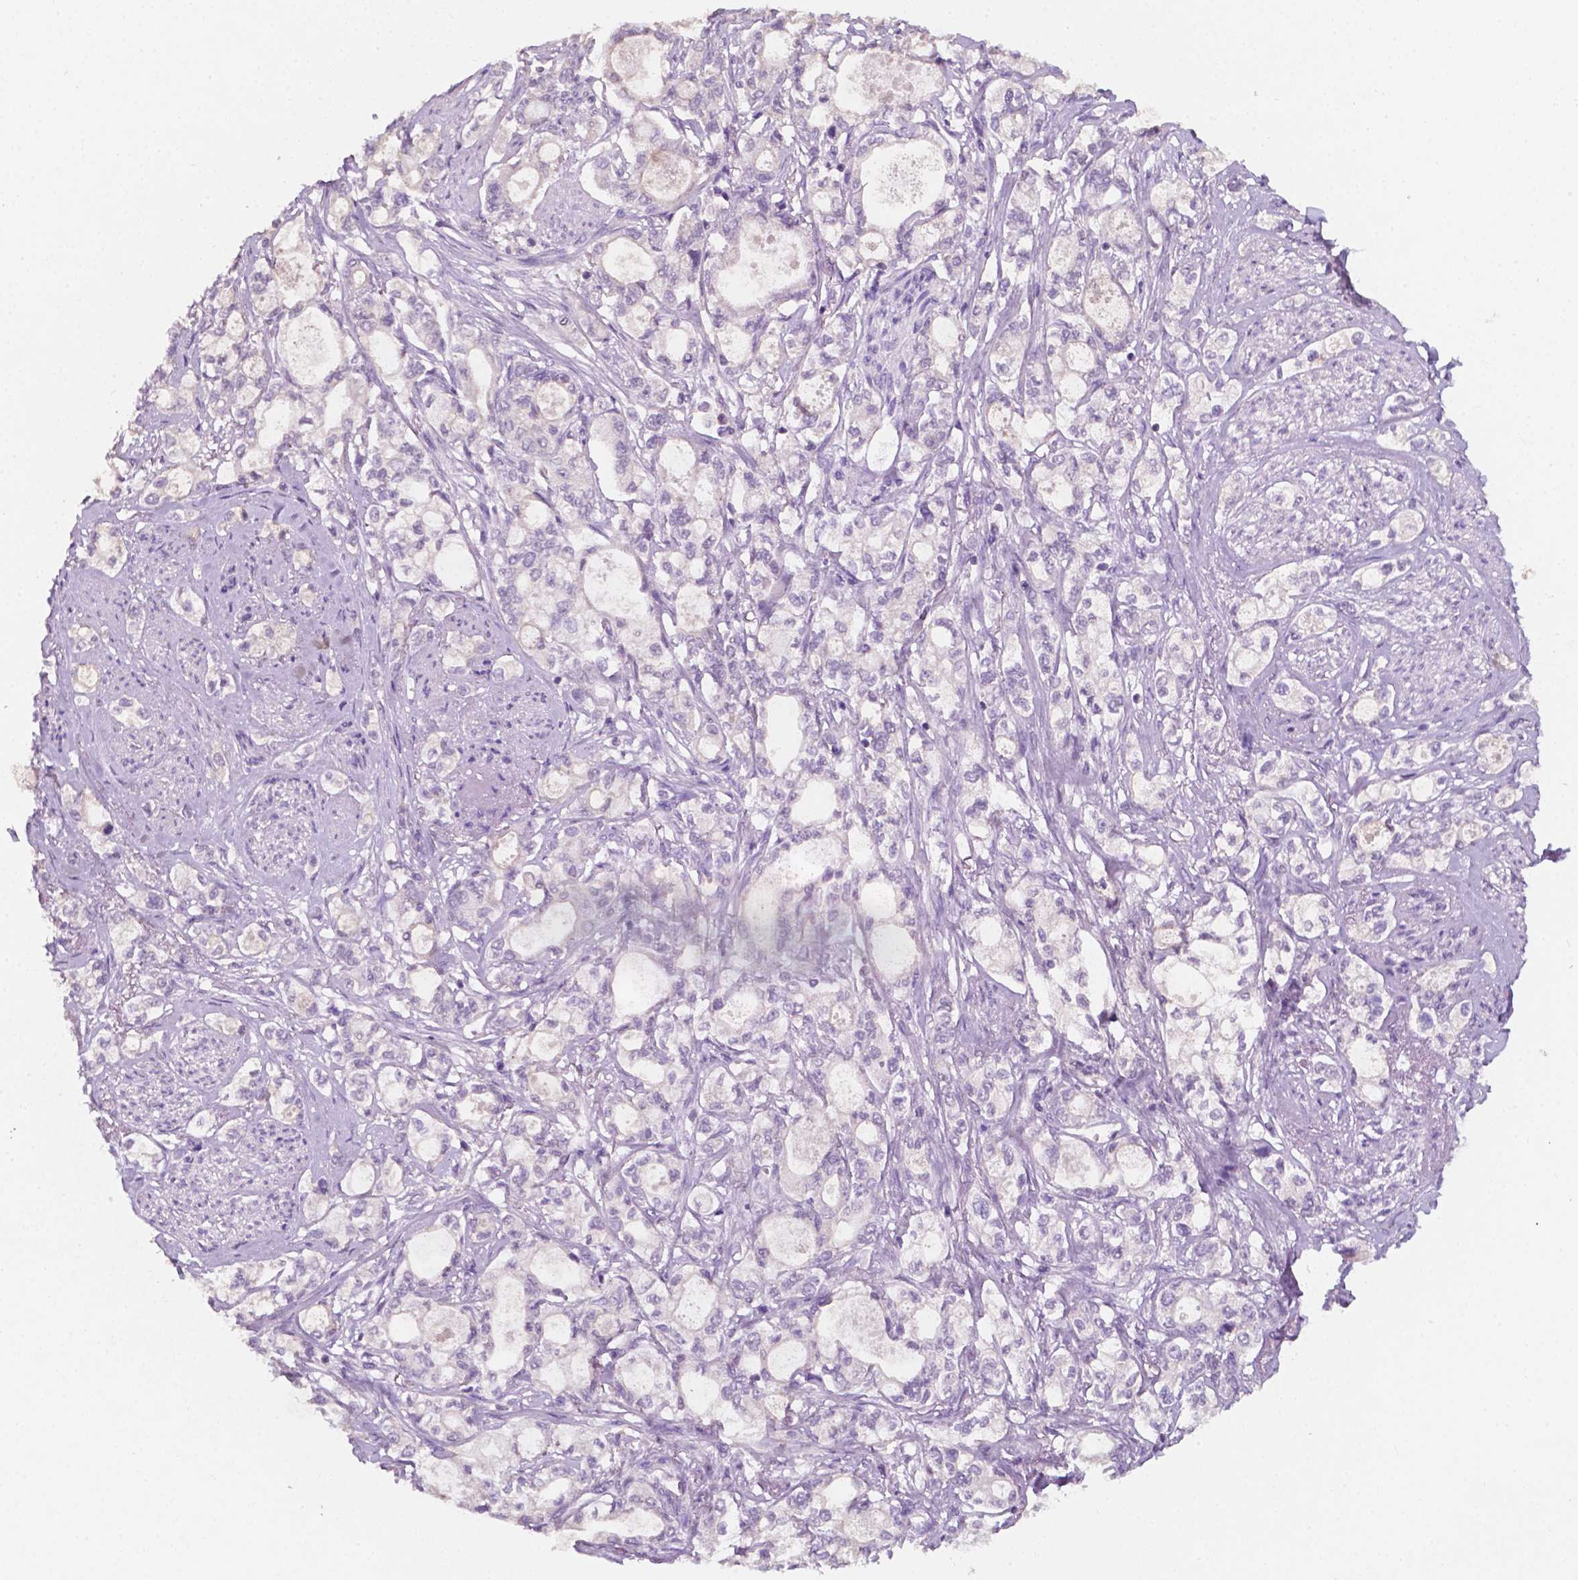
{"staining": {"intensity": "negative", "quantity": "none", "location": "none"}, "tissue": "stomach cancer", "cell_type": "Tumor cells", "image_type": "cancer", "snomed": [{"axis": "morphology", "description": "Adenocarcinoma, NOS"}, {"axis": "topography", "description": "Stomach"}], "caption": "Stomach adenocarcinoma stained for a protein using immunohistochemistry demonstrates no positivity tumor cells.", "gene": "EGFR", "patient": {"sex": "male", "age": 63}}